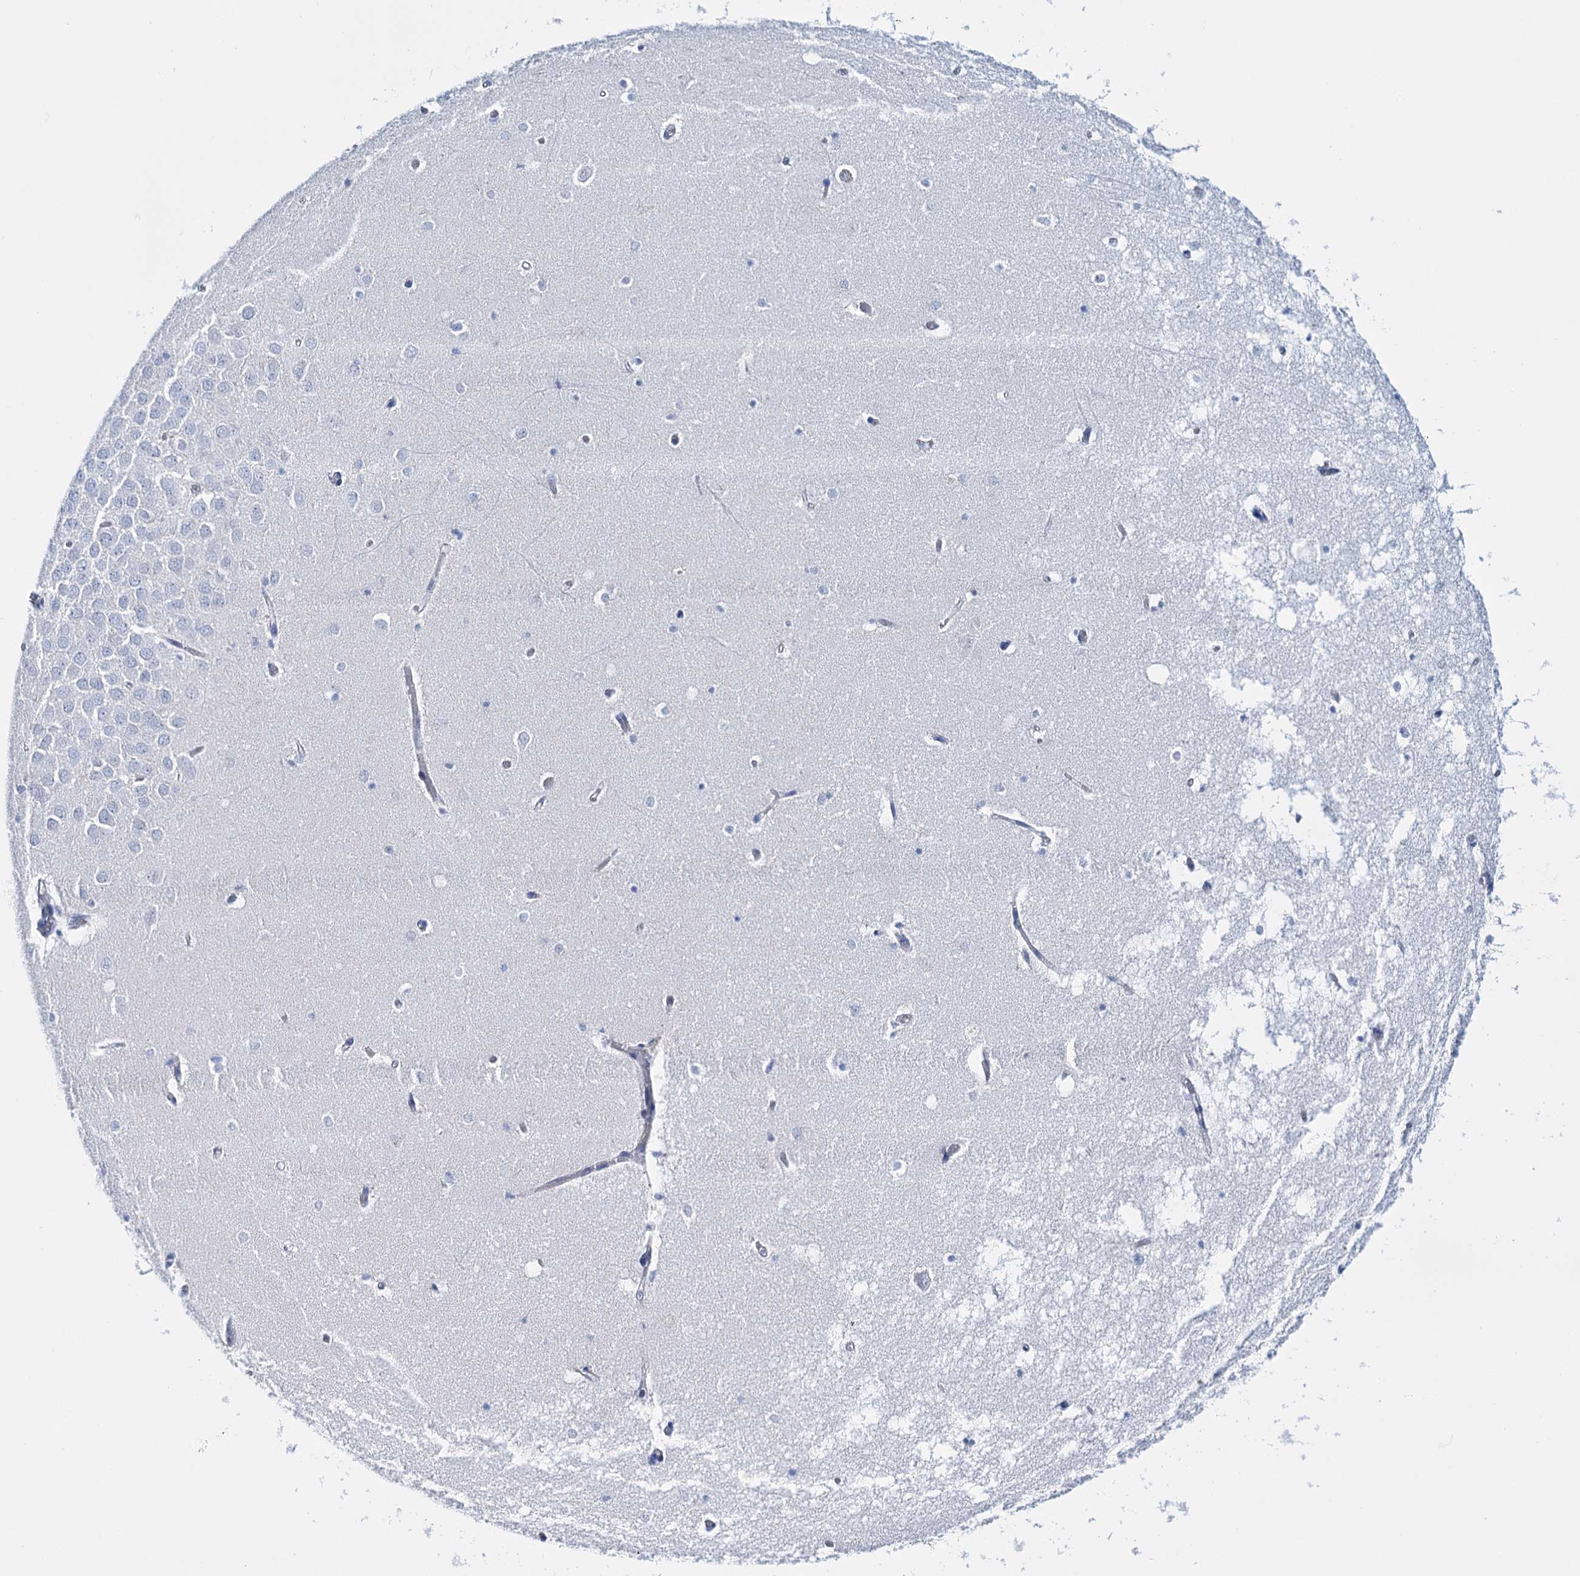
{"staining": {"intensity": "negative", "quantity": "none", "location": "none"}, "tissue": "hippocampus", "cell_type": "Glial cells", "image_type": "normal", "snomed": [{"axis": "morphology", "description": "Normal tissue, NOS"}, {"axis": "topography", "description": "Hippocampus"}], "caption": "A photomicrograph of hippocampus stained for a protein displays no brown staining in glial cells.", "gene": "FAAP20", "patient": {"sex": "male", "age": 70}}